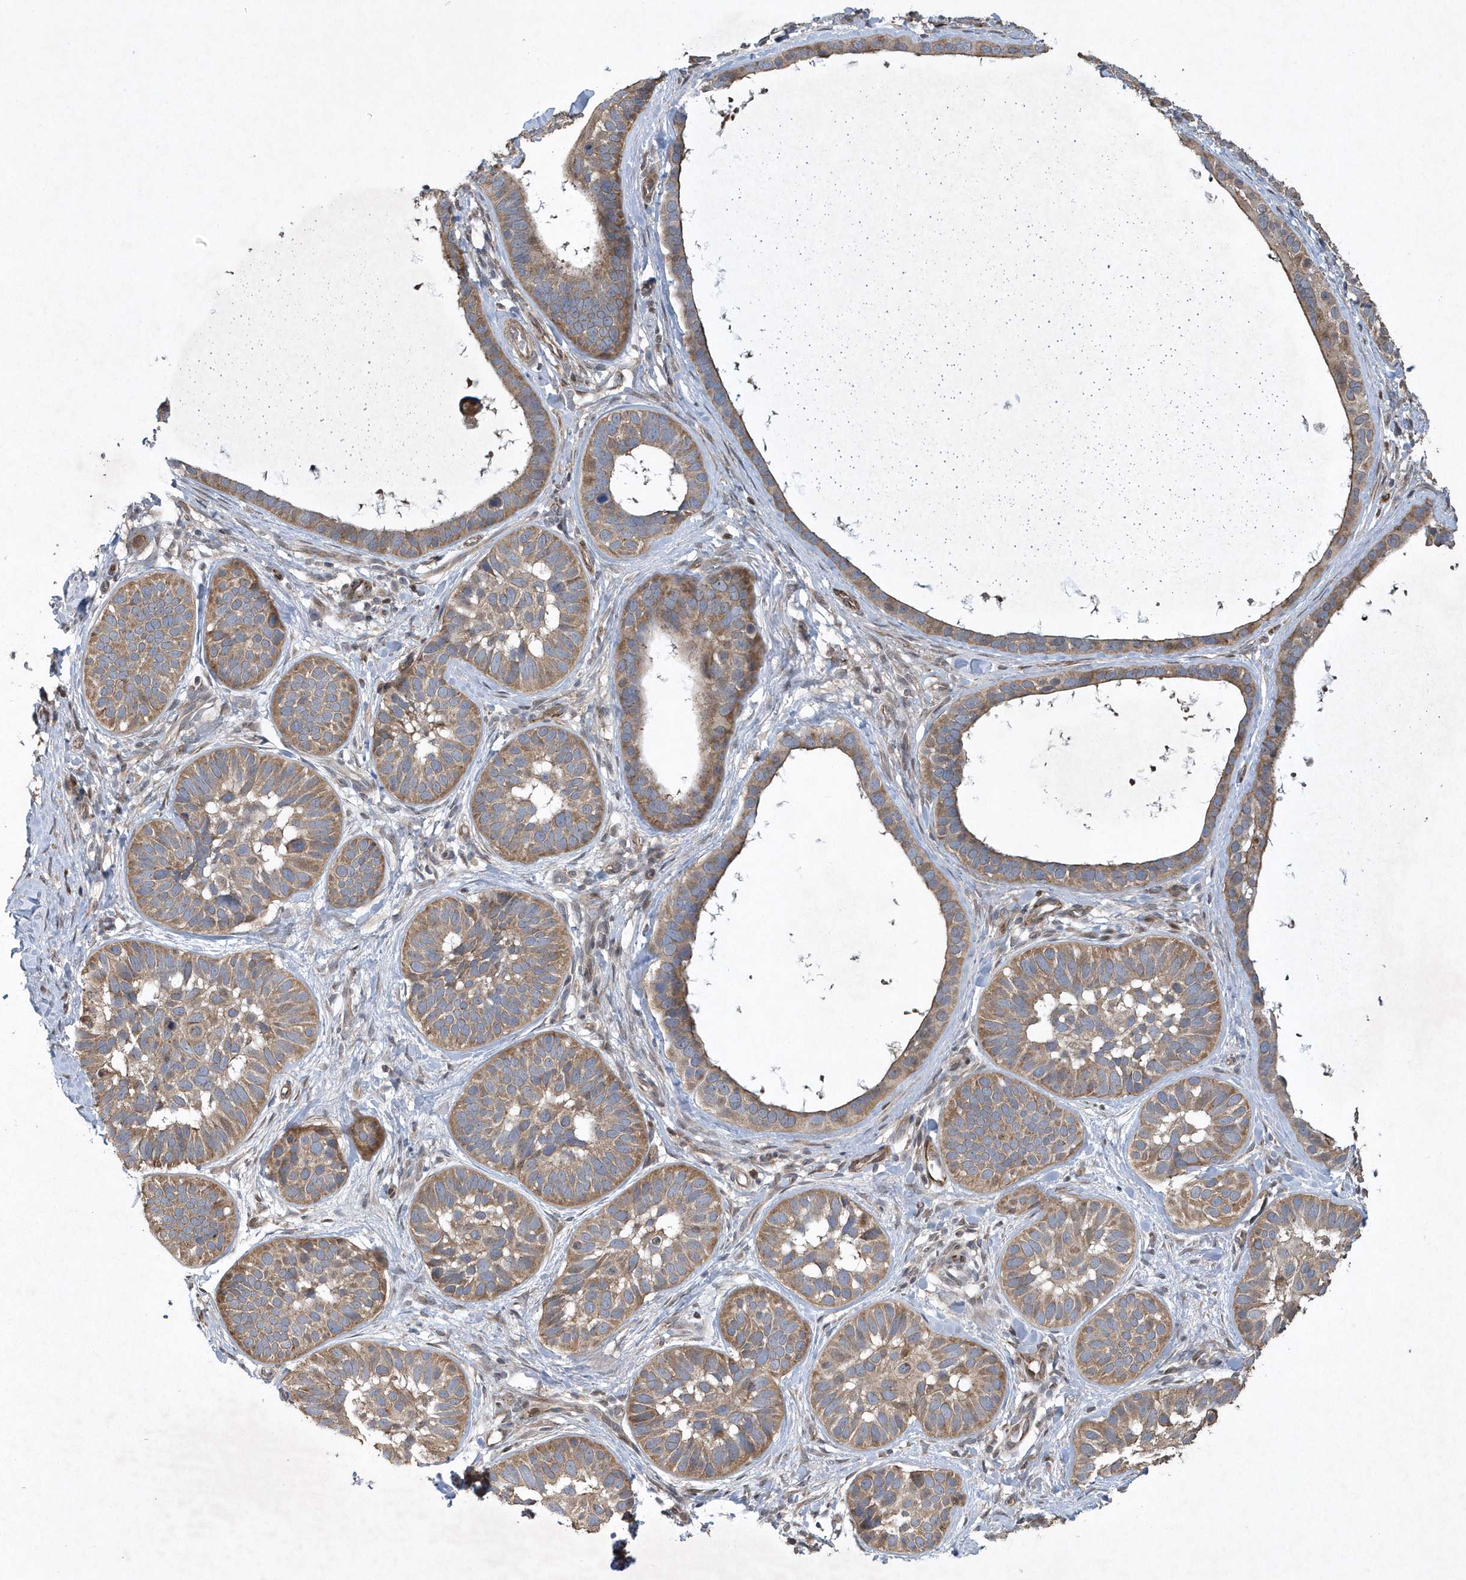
{"staining": {"intensity": "moderate", "quantity": ">75%", "location": "cytoplasmic/membranous"}, "tissue": "skin cancer", "cell_type": "Tumor cells", "image_type": "cancer", "snomed": [{"axis": "morphology", "description": "Basal cell carcinoma"}, {"axis": "topography", "description": "Skin"}], "caption": "Human basal cell carcinoma (skin) stained for a protein (brown) reveals moderate cytoplasmic/membranous positive positivity in approximately >75% of tumor cells.", "gene": "N4BP2", "patient": {"sex": "male", "age": 62}}